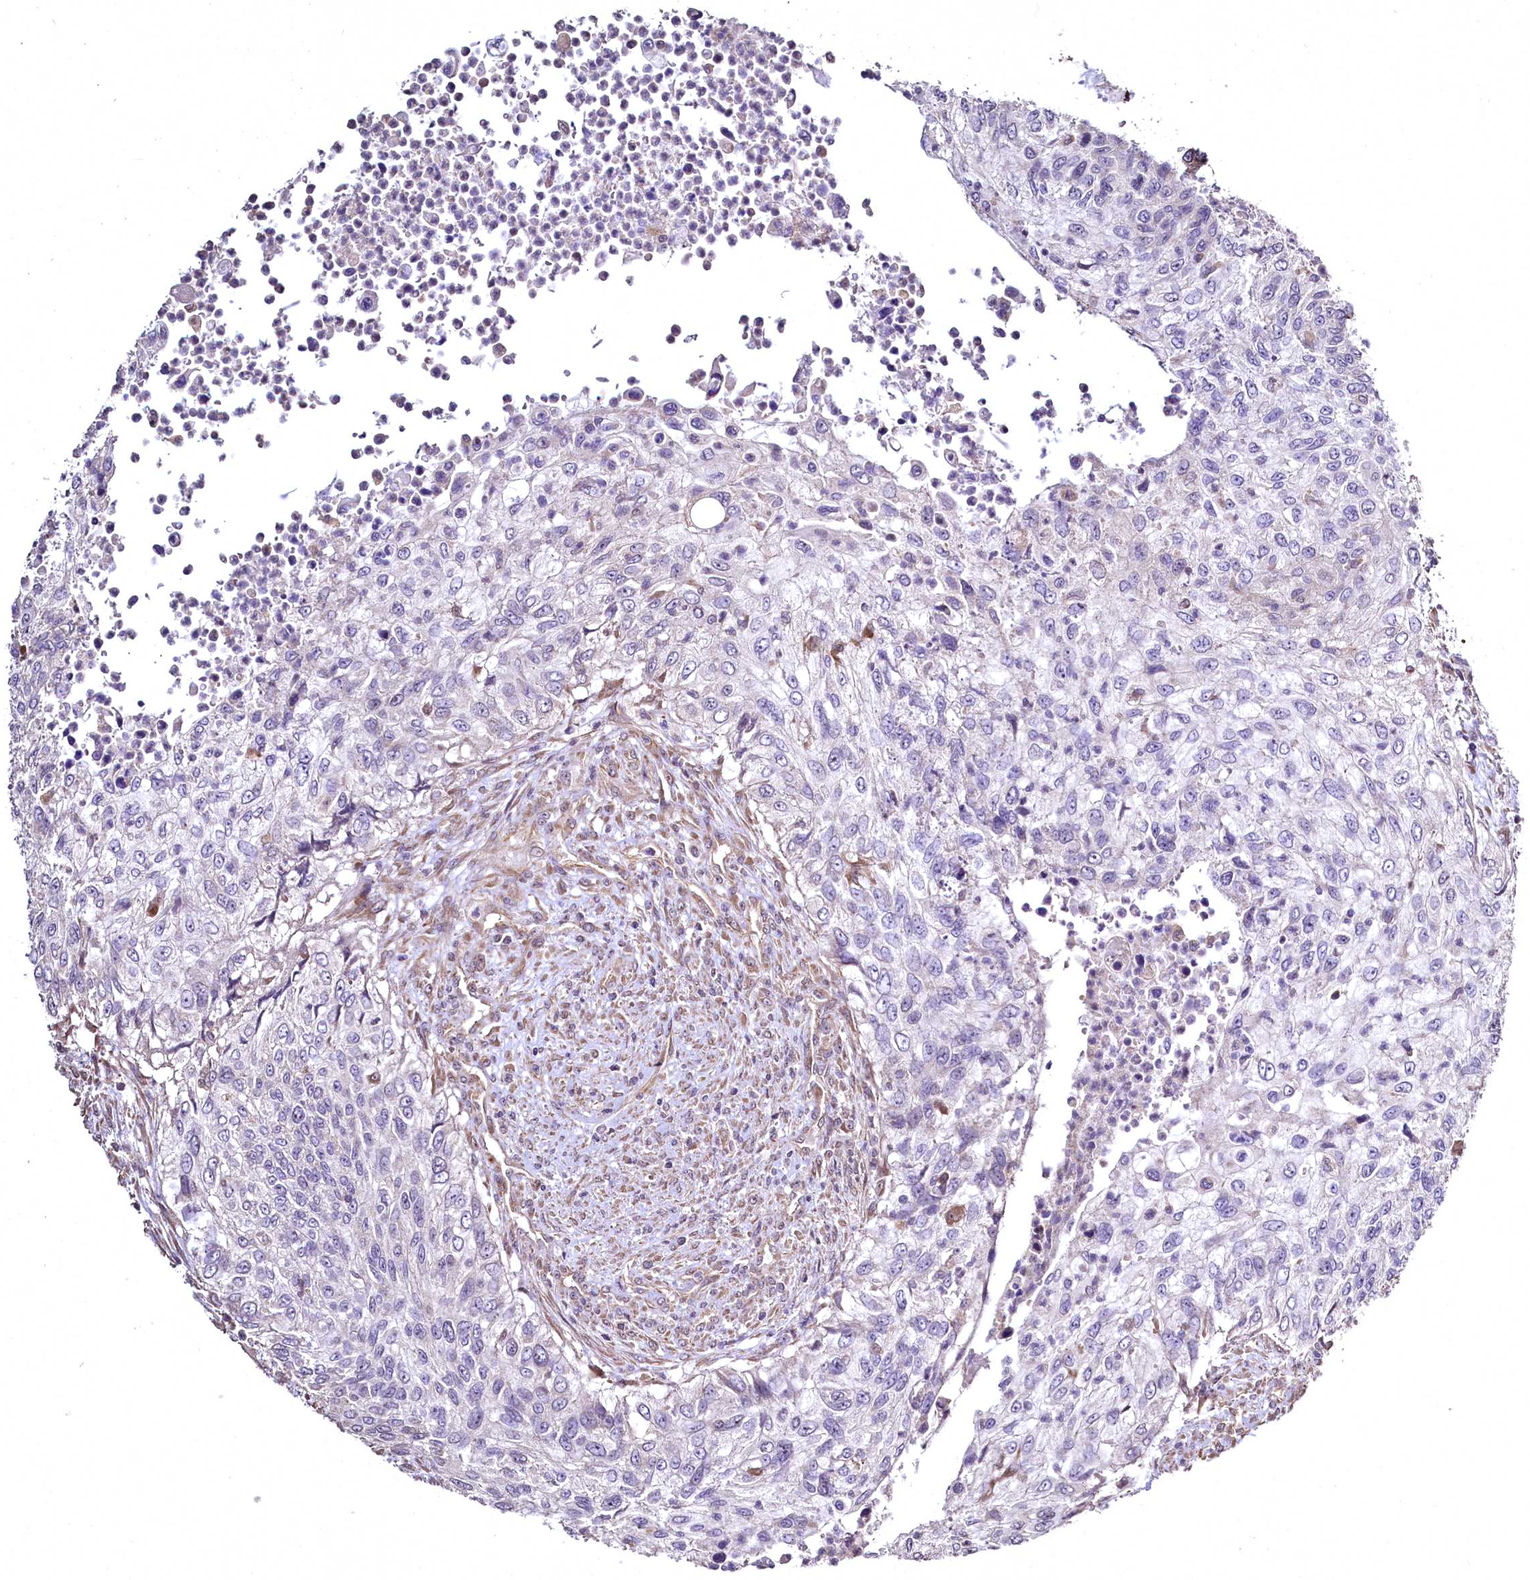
{"staining": {"intensity": "negative", "quantity": "none", "location": "none"}, "tissue": "urothelial cancer", "cell_type": "Tumor cells", "image_type": "cancer", "snomed": [{"axis": "morphology", "description": "Urothelial carcinoma, High grade"}, {"axis": "topography", "description": "Urinary bladder"}], "caption": "High power microscopy micrograph of an immunohistochemistry (IHC) micrograph of high-grade urothelial carcinoma, revealing no significant staining in tumor cells.", "gene": "TBCEL", "patient": {"sex": "female", "age": 60}}